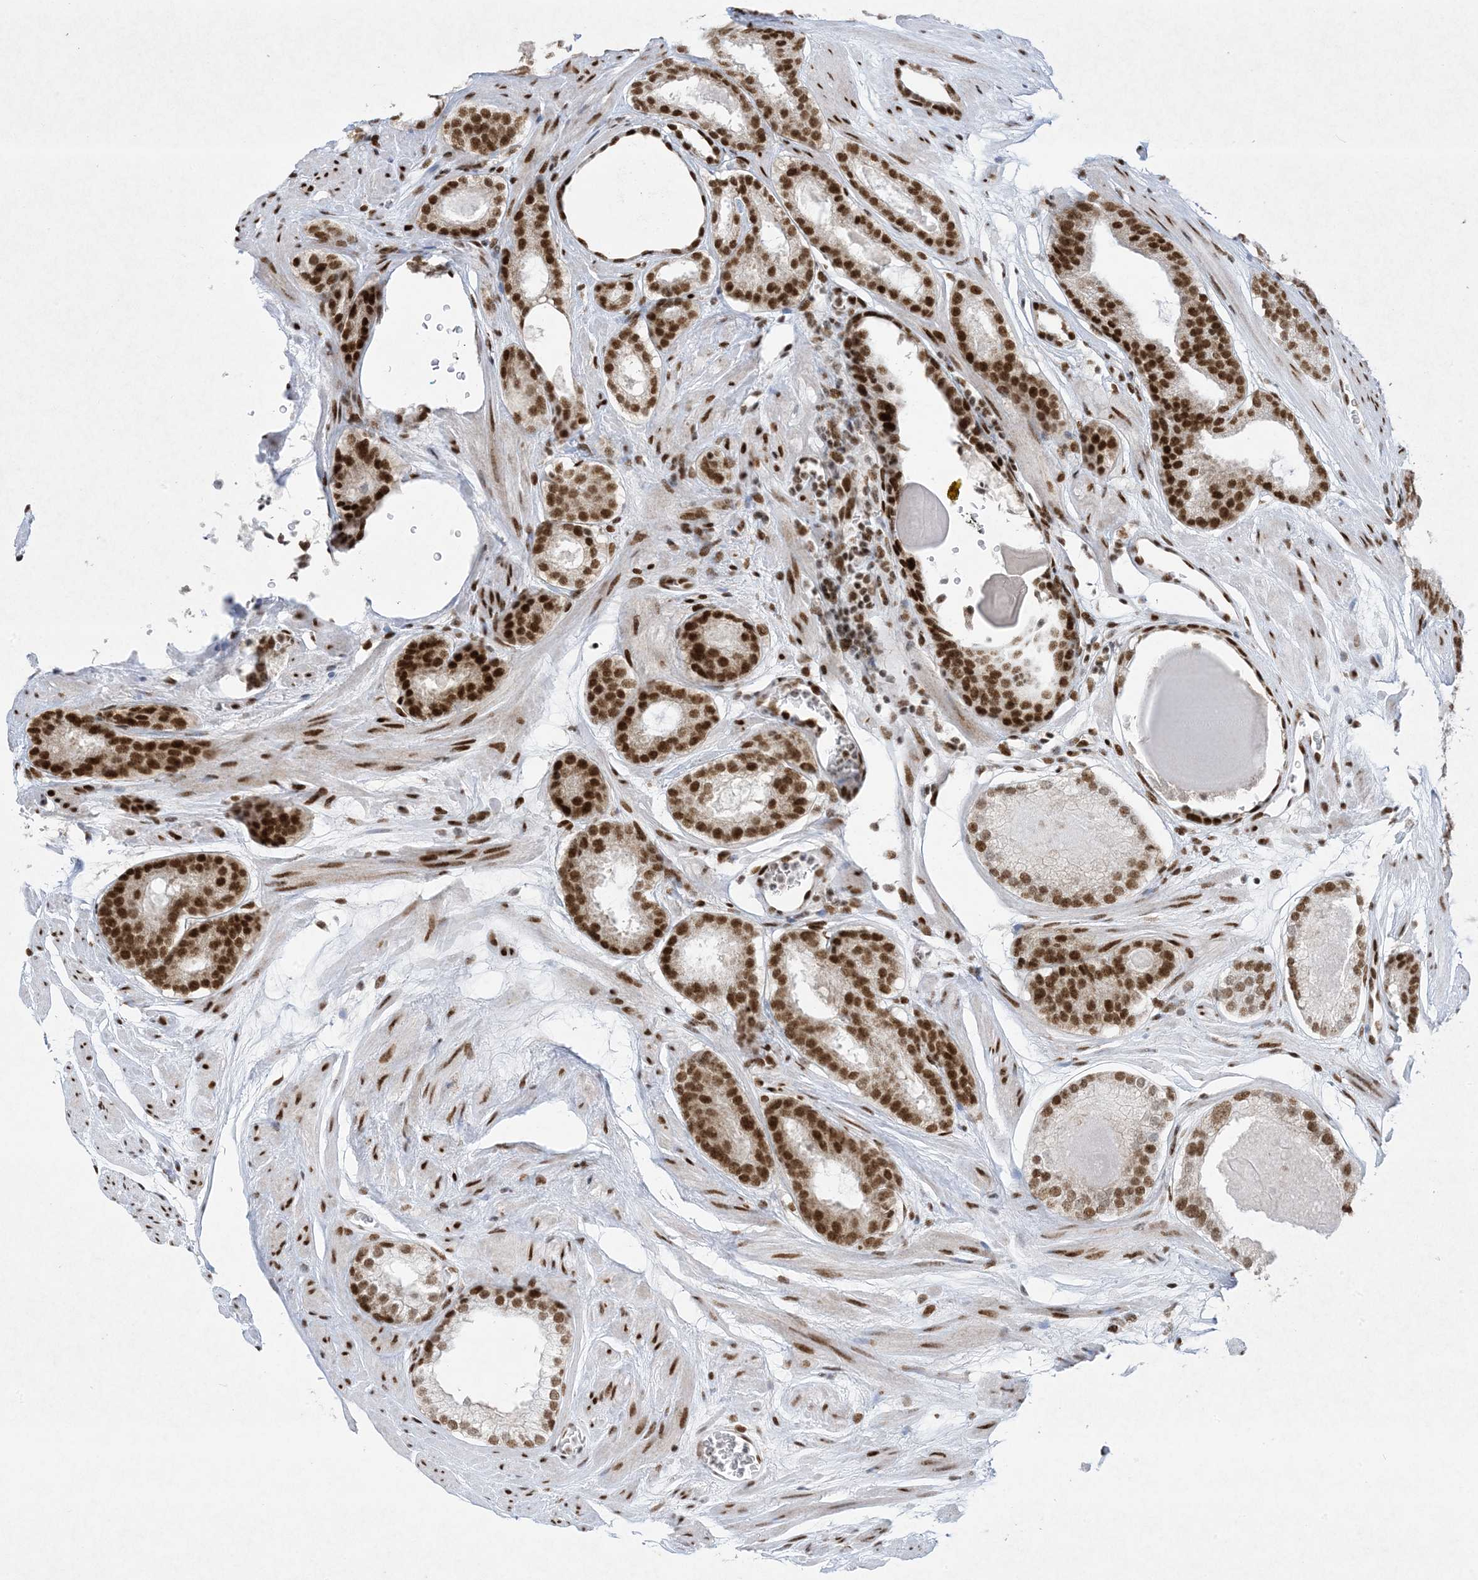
{"staining": {"intensity": "strong", "quantity": ">75%", "location": "nuclear"}, "tissue": "prostate cancer", "cell_type": "Tumor cells", "image_type": "cancer", "snomed": [{"axis": "morphology", "description": "Adenocarcinoma, Low grade"}, {"axis": "topography", "description": "Prostate"}], "caption": "Protein staining of prostate cancer tissue displays strong nuclear expression in about >75% of tumor cells.", "gene": "PKNOX2", "patient": {"sex": "male", "age": 69}}